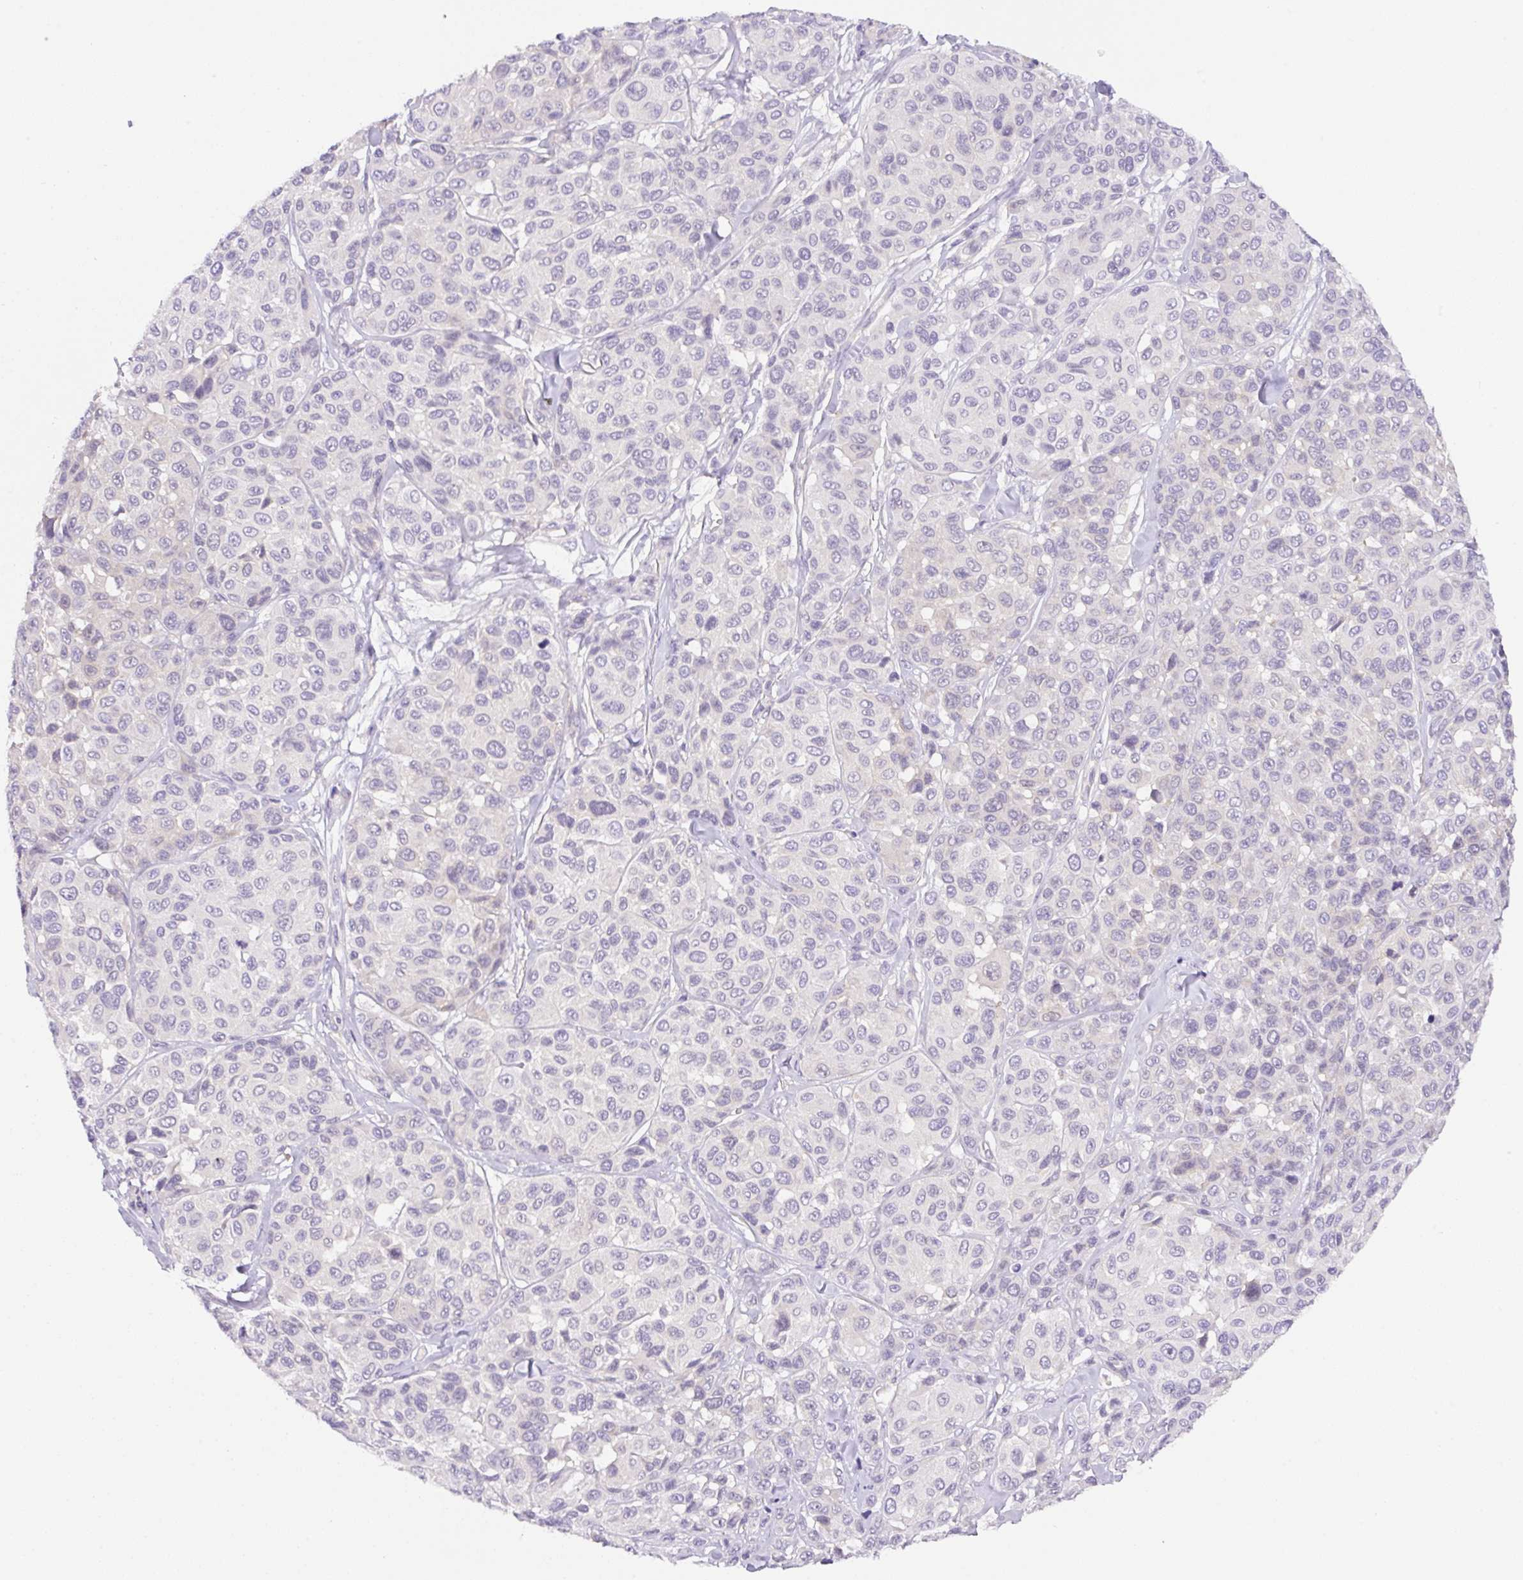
{"staining": {"intensity": "negative", "quantity": "none", "location": "none"}, "tissue": "melanoma", "cell_type": "Tumor cells", "image_type": "cancer", "snomed": [{"axis": "morphology", "description": "Malignant melanoma, NOS"}, {"axis": "topography", "description": "Skin"}], "caption": "Malignant melanoma stained for a protein using IHC demonstrates no staining tumor cells.", "gene": "CAMK2B", "patient": {"sex": "female", "age": 66}}